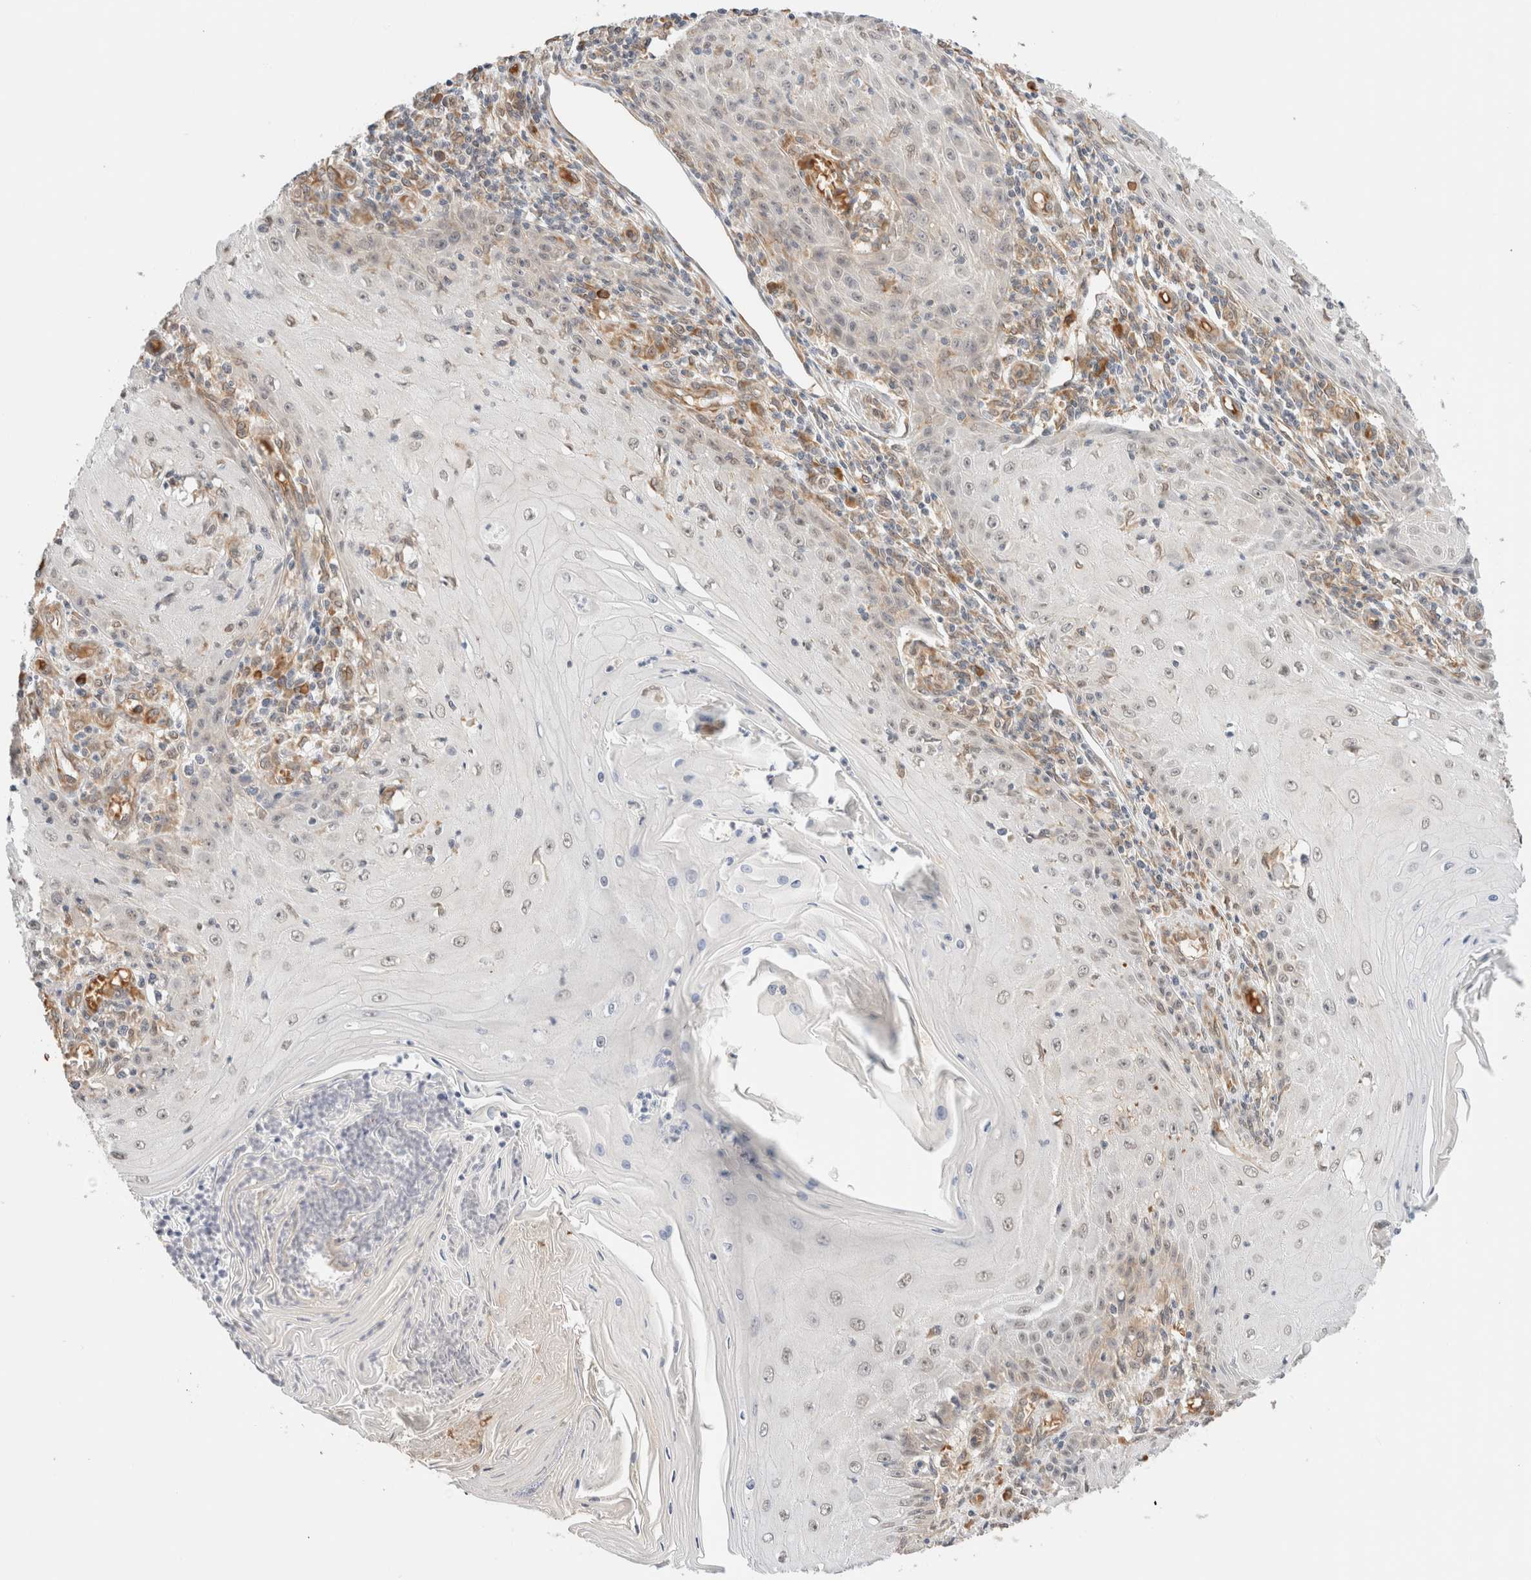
{"staining": {"intensity": "negative", "quantity": "none", "location": "none"}, "tissue": "skin cancer", "cell_type": "Tumor cells", "image_type": "cancer", "snomed": [{"axis": "morphology", "description": "Squamous cell carcinoma, NOS"}, {"axis": "topography", "description": "Skin"}], "caption": "IHC micrograph of neoplastic tissue: human skin squamous cell carcinoma stained with DAB reveals no significant protein staining in tumor cells.", "gene": "SYVN1", "patient": {"sex": "female", "age": 73}}